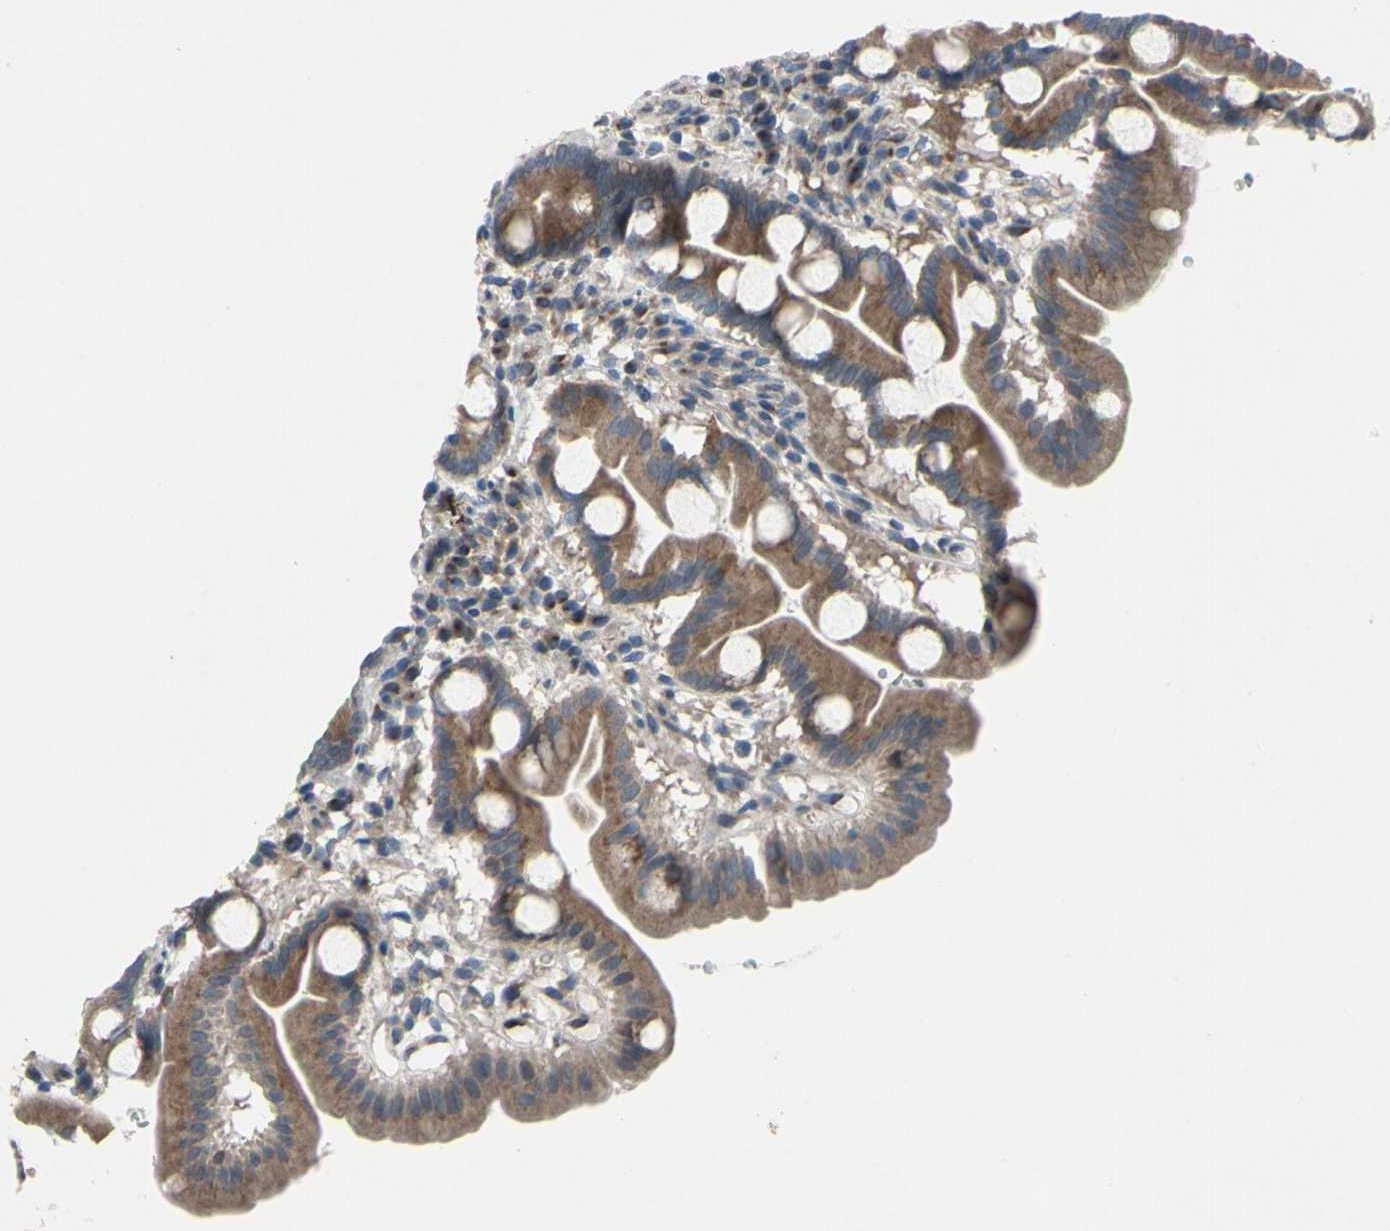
{"staining": {"intensity": "moderate", "quantity": ">75%", "location": "cytoplasmic/membranous"}, "tissue": "duodenum", "cell_type": "Glandular cells", "image_type": "normal", "snomed": [{"axis": "morphology", "description": "Normal tissue, NOS"}, {"axis": "topography", "description": "Duodenum"}], "caption": "Protein staining by immunohistochemistry (IHC) demonstrates moderate cytoplasmic/membranous staining in approximately >75% of glandular cells in benign duodenum.", "gene": "GRAMD2B", "patient": {"sex": "male", "age": 50}}